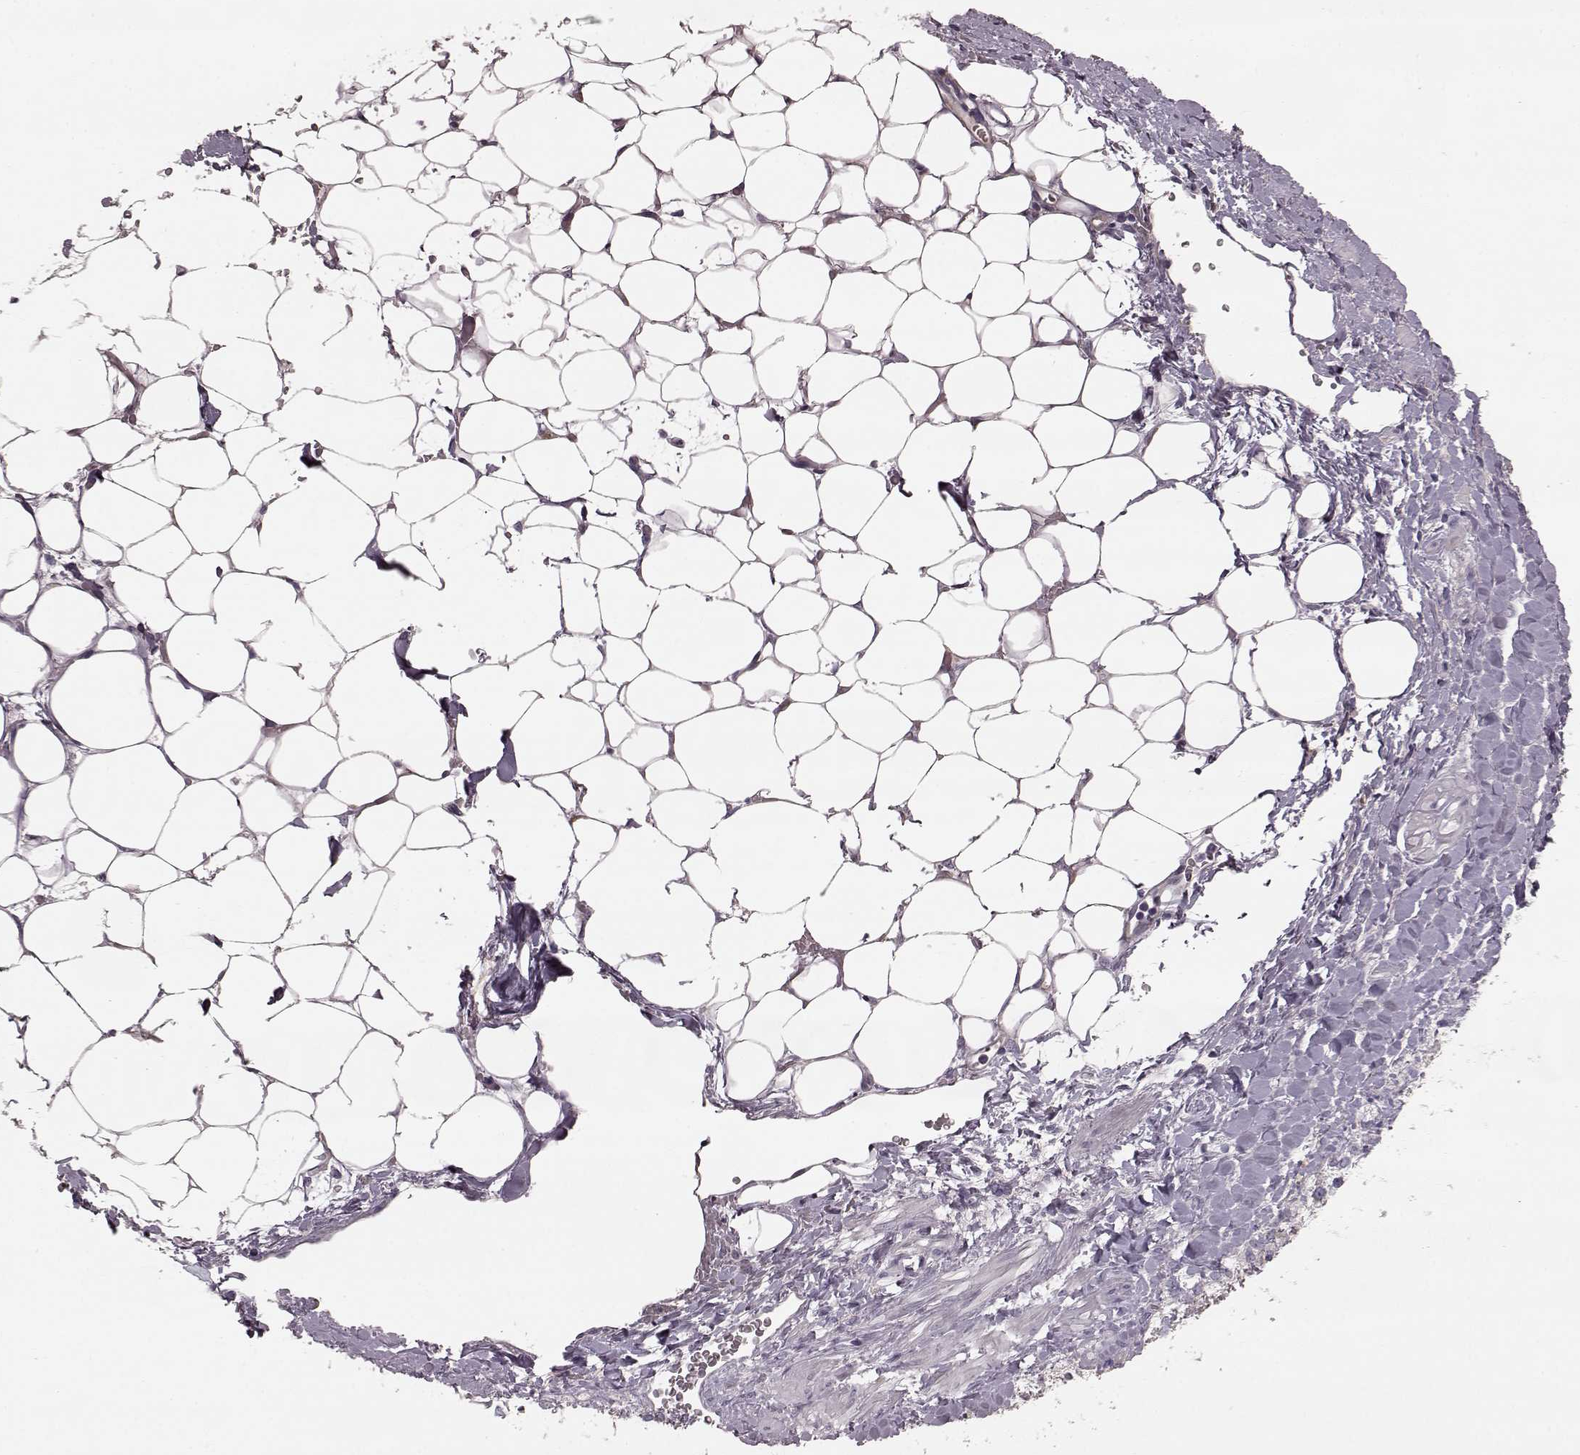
{"staining": {"intensity": "weak", "quantity": "<25%", "location": "cytoplasmic/membranous"}, "tissue": "adrenal gland", "cell_type": "Glandular cells", "image_type": "normal", "snomed": [{"axis": "morphology", "description": "Normal tissue, NOS"}, {"axis": "topography", "description": "Adrenal gland"}], "caption": "Protein analysis of benign adrenal gland exhibits no significant positivity in glandular cells. Nuclei are stained in blue.", "gene": "PDCD1", "patient": {"sex": "male", "age": 53}}